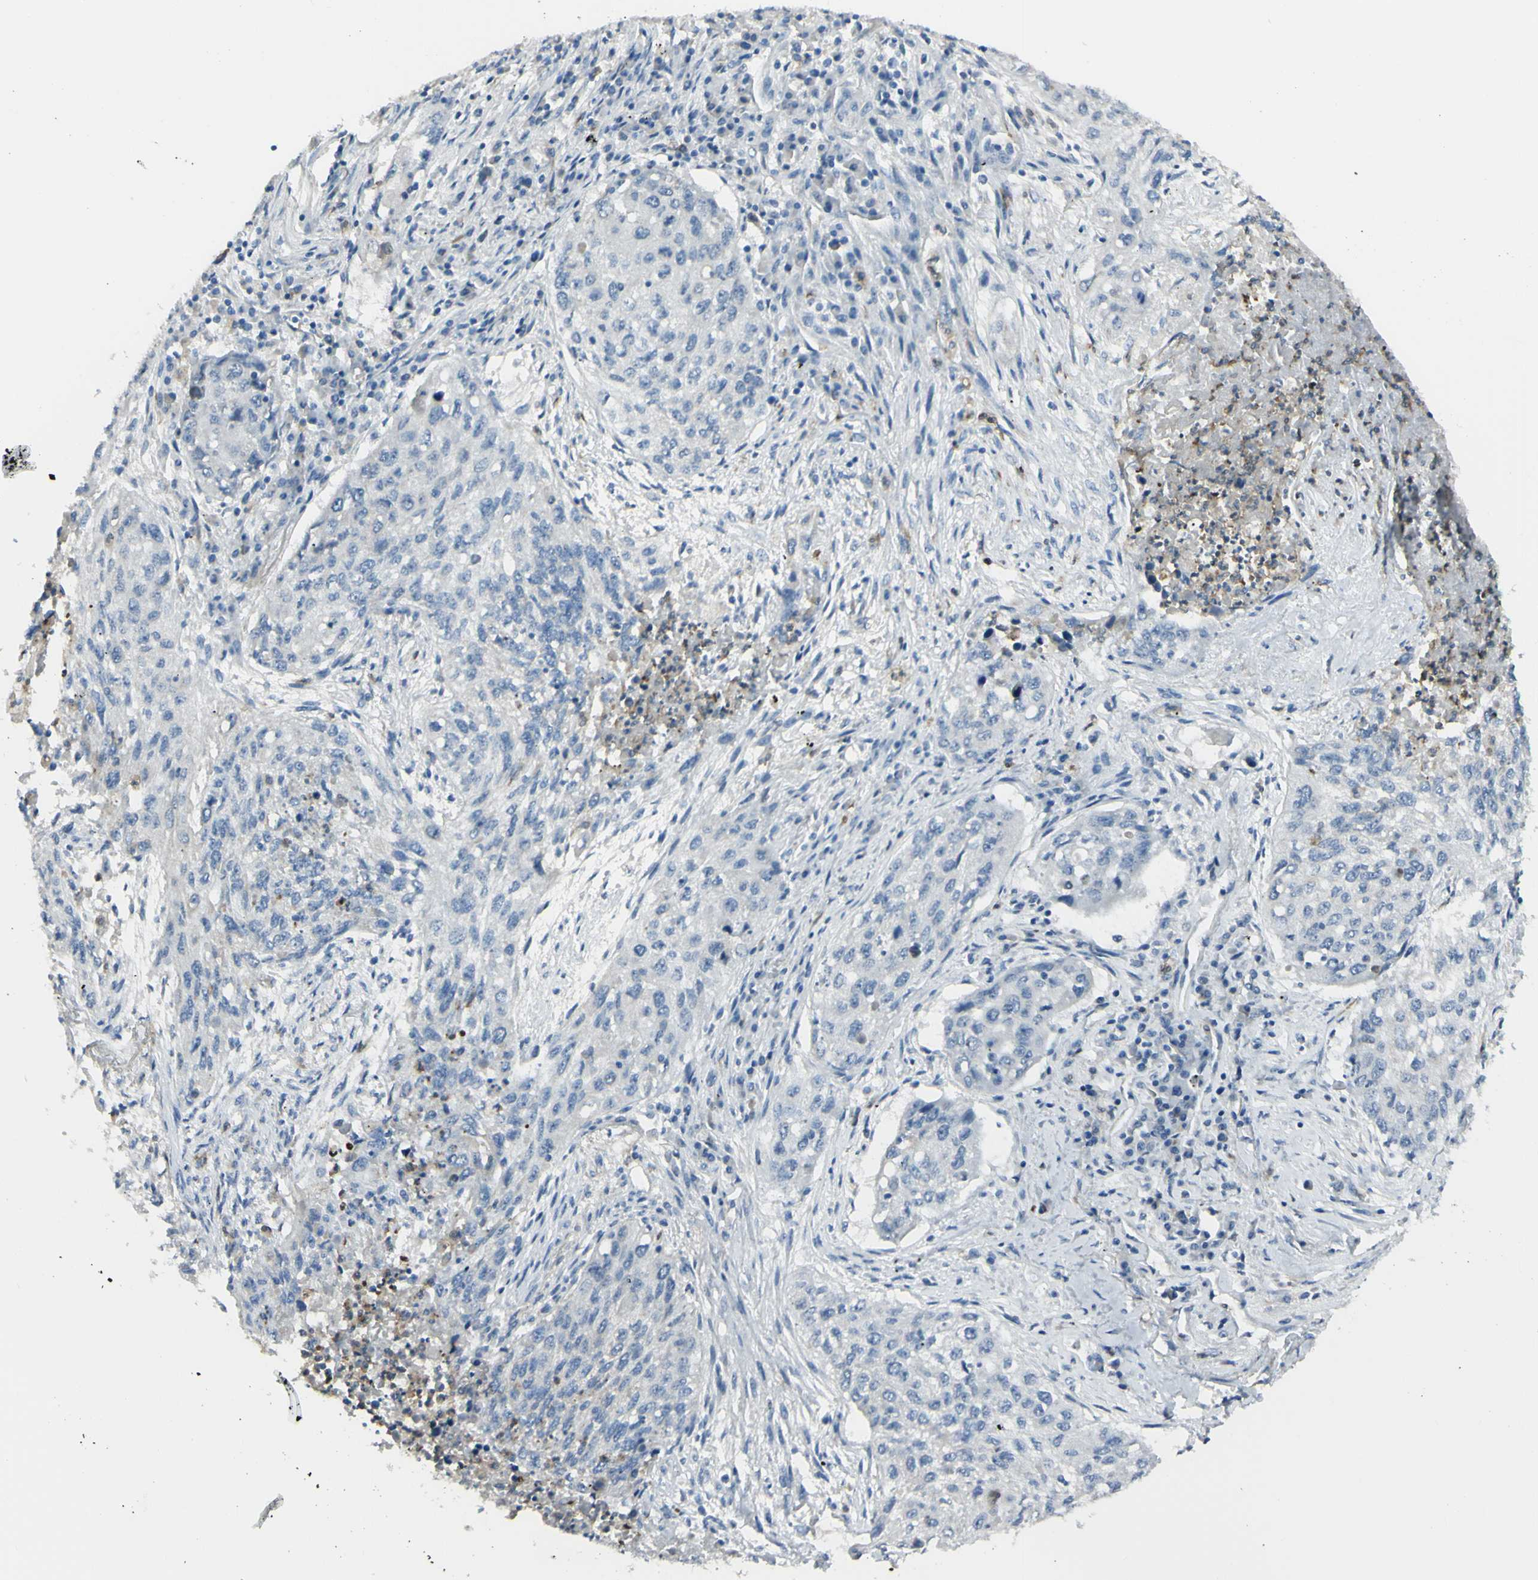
{"staining": {"intensity": "weak", "quantity": "<25%", "location": "cytoplasmic/membranous"}, "tissue": "lung cancer", "cell_type": "Tumor cells", "image_type": "cancer", "snomed": [{"axis": "morphology", "description": "Squamous cell carcinoma, NOS"}, {"axis": "topography", "description": "Lung"}], "caption": "The immunohistochemistry histopathology image has no significant positivity in tumor cells of squamous cell carcinoma (lung) tissue. (DAB (3,3'-diaminobenzidine) immunohistochemistry, high magnification).", "gene": "ZNF557", "patient": {"sex": "female", "age": 63}}